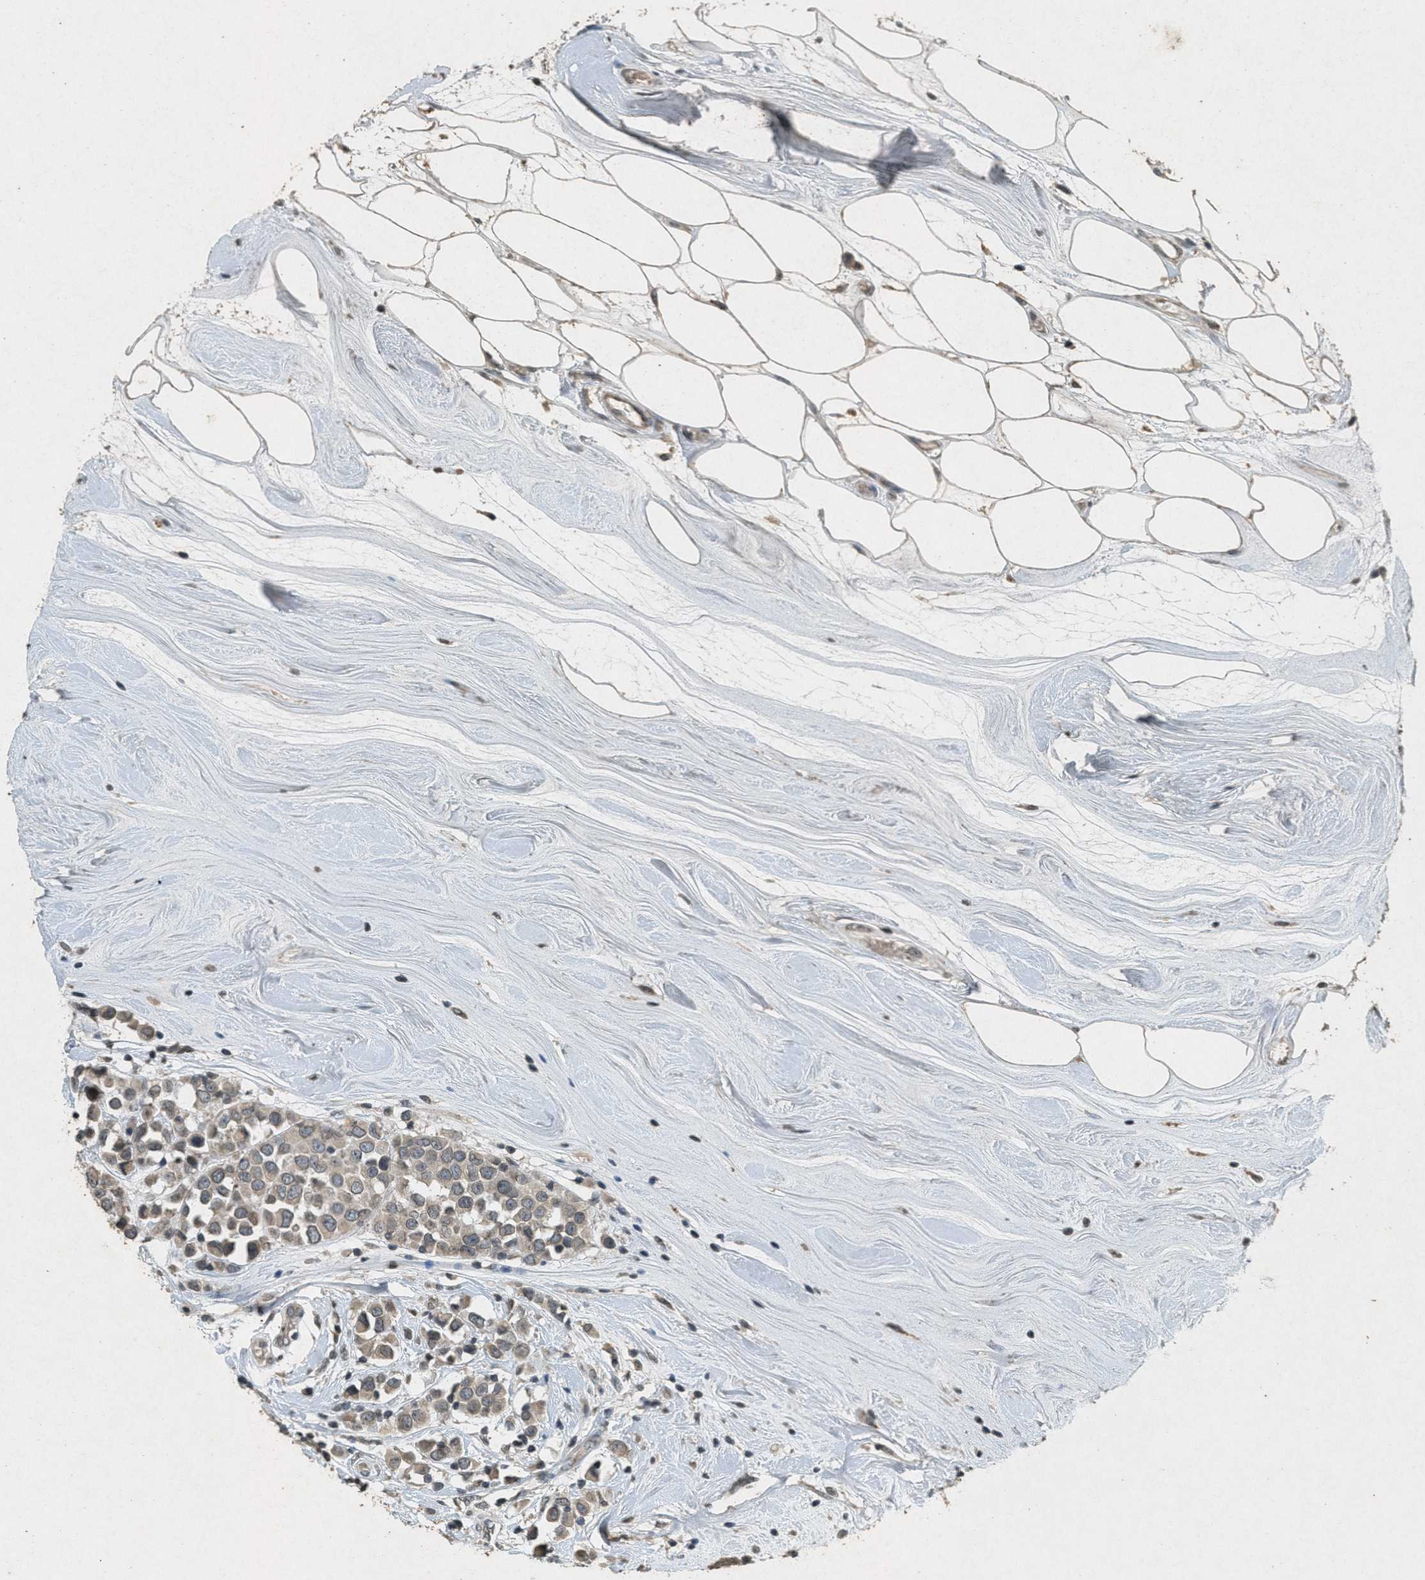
{"staining": {"intensity": "weak", "quantity": ">75%", "location": "cytoplasmic/membranous,nuclear"}, "tissue": "breast cancer", "cell_type": "Tumor cells", "image_type": "cancer", "snomed": [{"axis": "morphology", "description": "Duct carcinoma"}, {"axis": "topography", "description": "Breast"}], "caption": "Approximately >75% of tumor cells in breast cancer exhibit weak cytoplasmic/membranous and nuclear protein staining as visualized by brown immunohistochemical staining.", "gene": "ABHD6", "patient": {"sex": "female", "age": 61}}